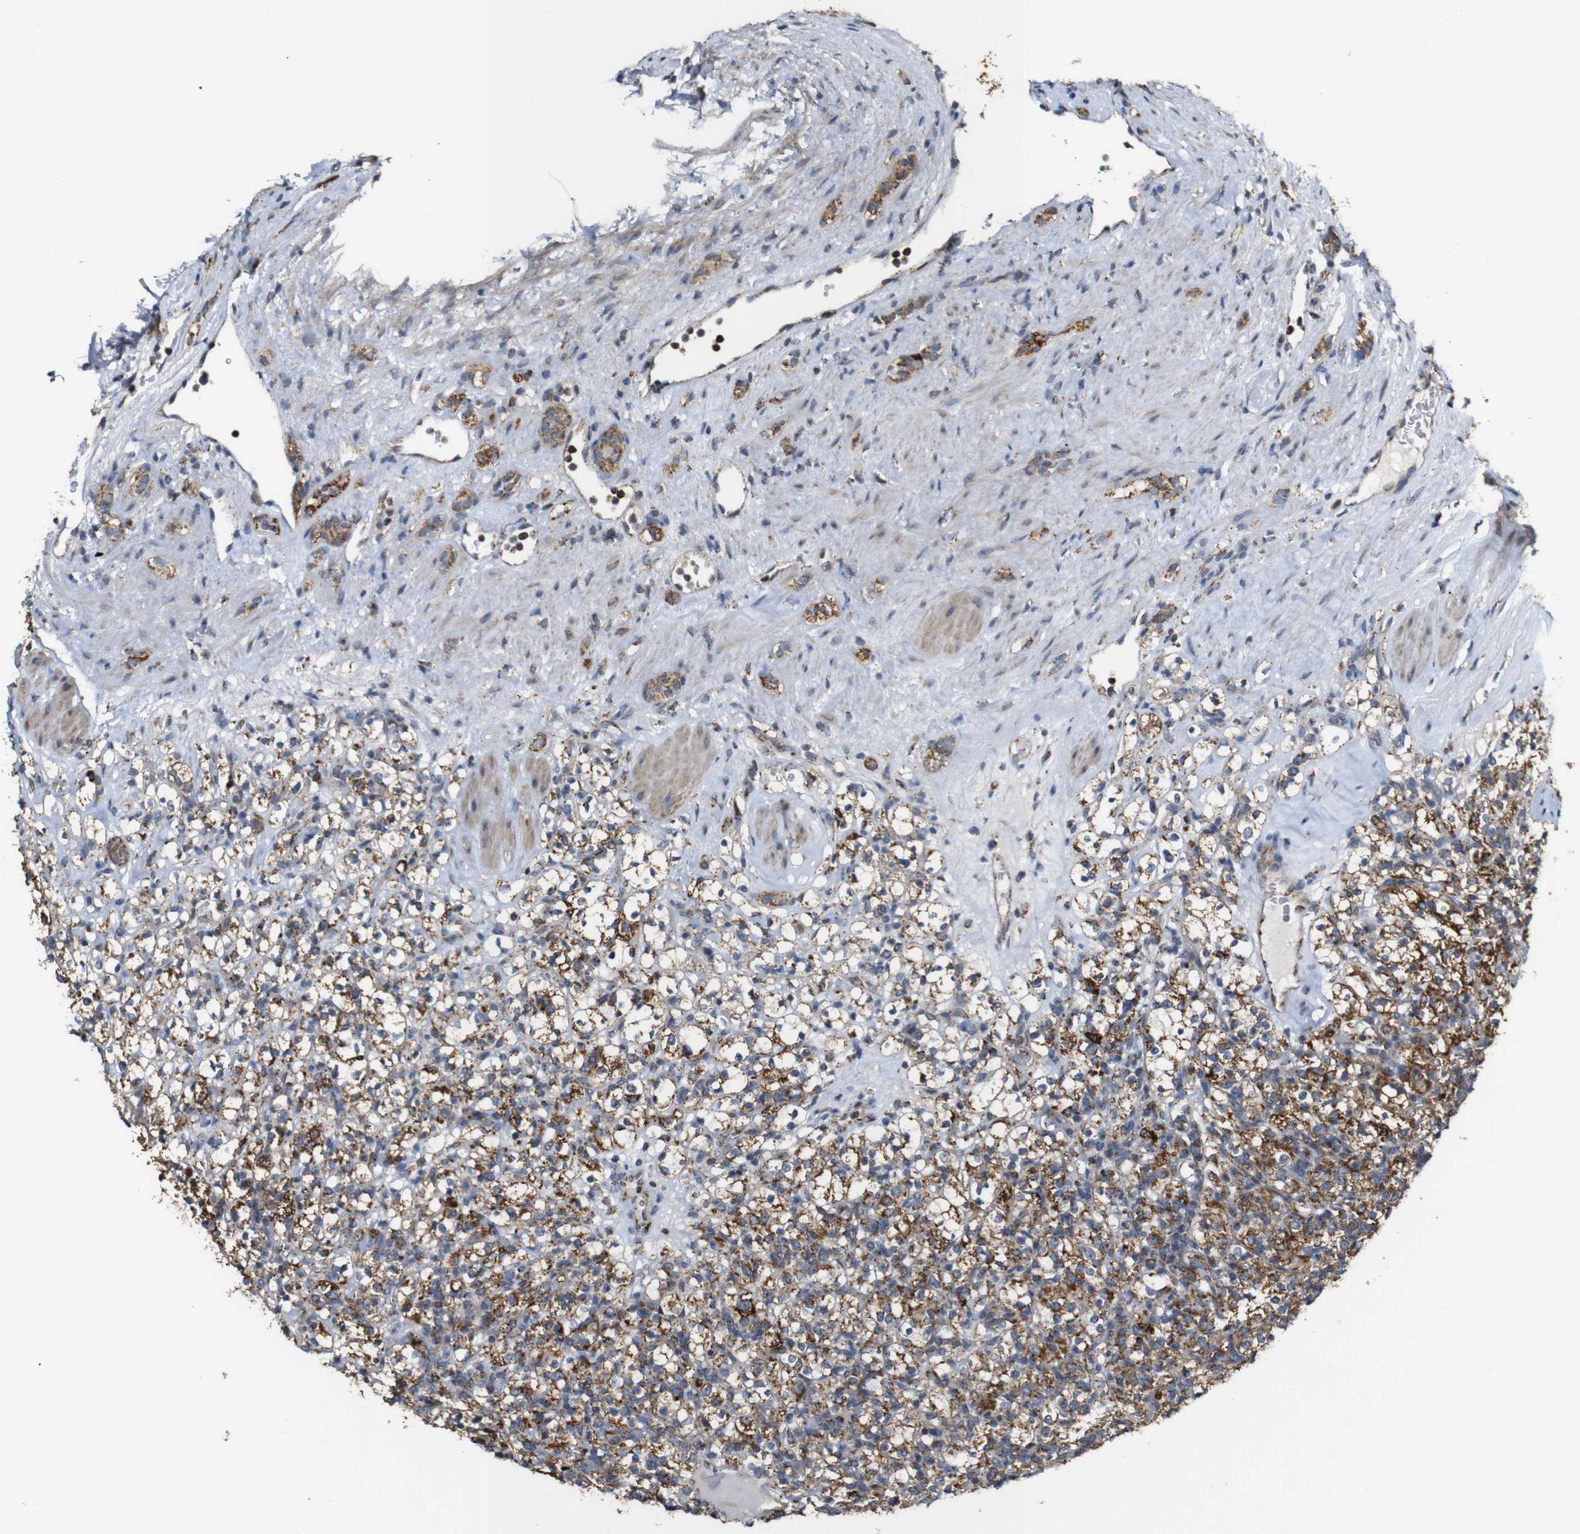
{"staining": {"intensity": "moderate", "quantity": ">75%", "location": "cytoplasmic/membranous"}, "tissue": "renal cancer", "cell_type": "Tumor cells", "image_type": "cancer", "snomed": [{"axis": "morphology", "description": "Normal tissue, NOS"}, {"axis": "morphology", "description": "Adenocarcinoma, NOS"}, {"axis": "topography", "description": "Kidney"}], "caption": "The immunohistochemical stain highlights moderate cytoplasmic/membranous staining in tumor cells of renal cancer (adenocarcinoma) tissue.", "gene": "NR3C2", "patient": {"sex": "female", "age": 72}}